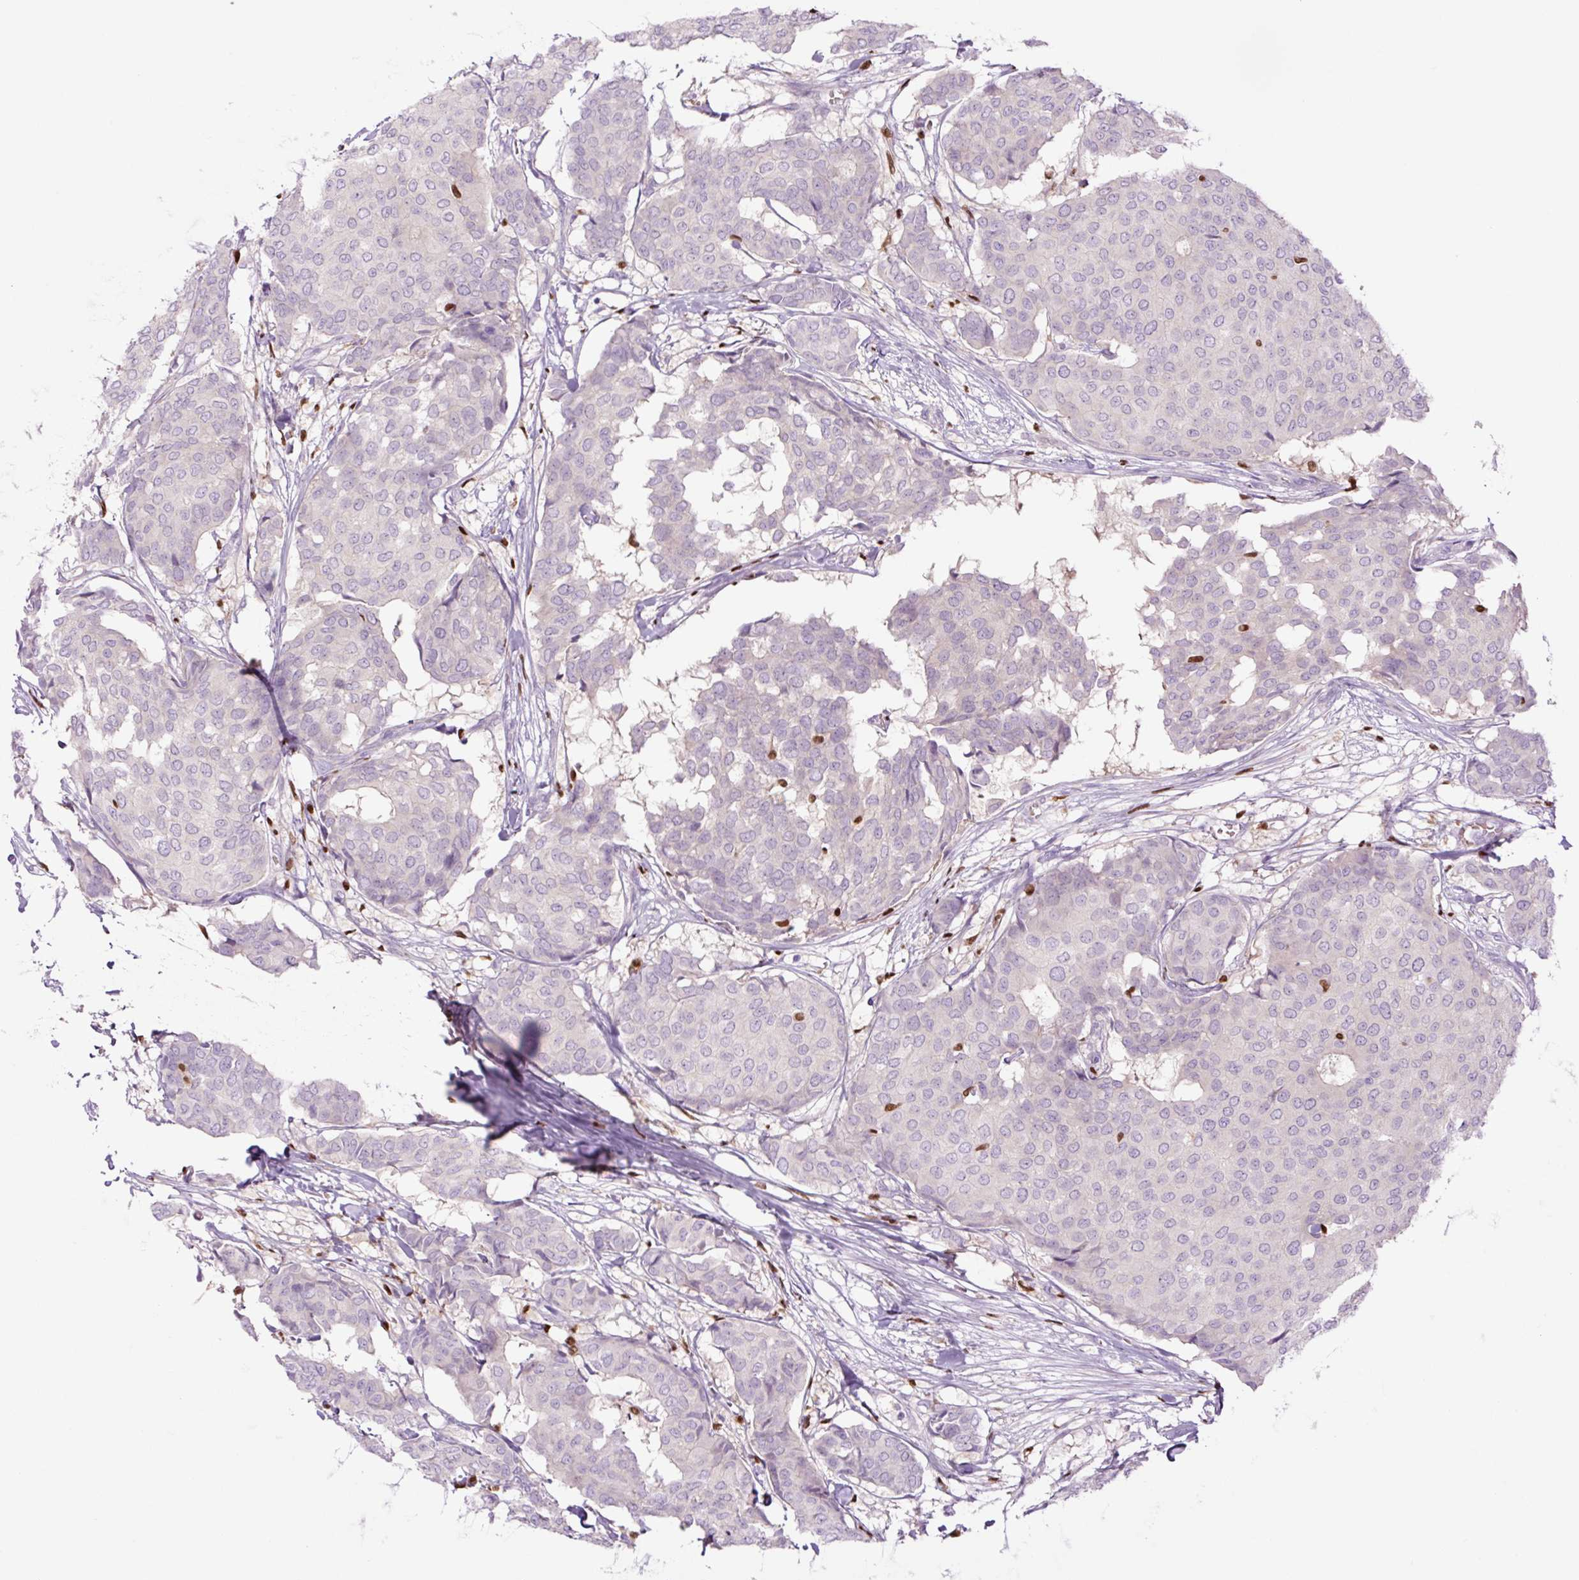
{"staining": {"intensity": "negative", "quantity": "none", "location": "none"}, "tissue": "breast cancer", "cell_type": "Tumor cells", "image_type": "cancer", "snomed": [{"axis": "morphology", "description": "Duct carcinoma"}, {"axis": "topography", "description": "Breast"}], "caption": "IHC photomicrograph of human breast cancer (intraductal carcinoma) stained for a protein (brown), which demonstrates no expression in tumor cells.", "gene": "SPI1", "patient": {"sex": "female", "age": 75}}